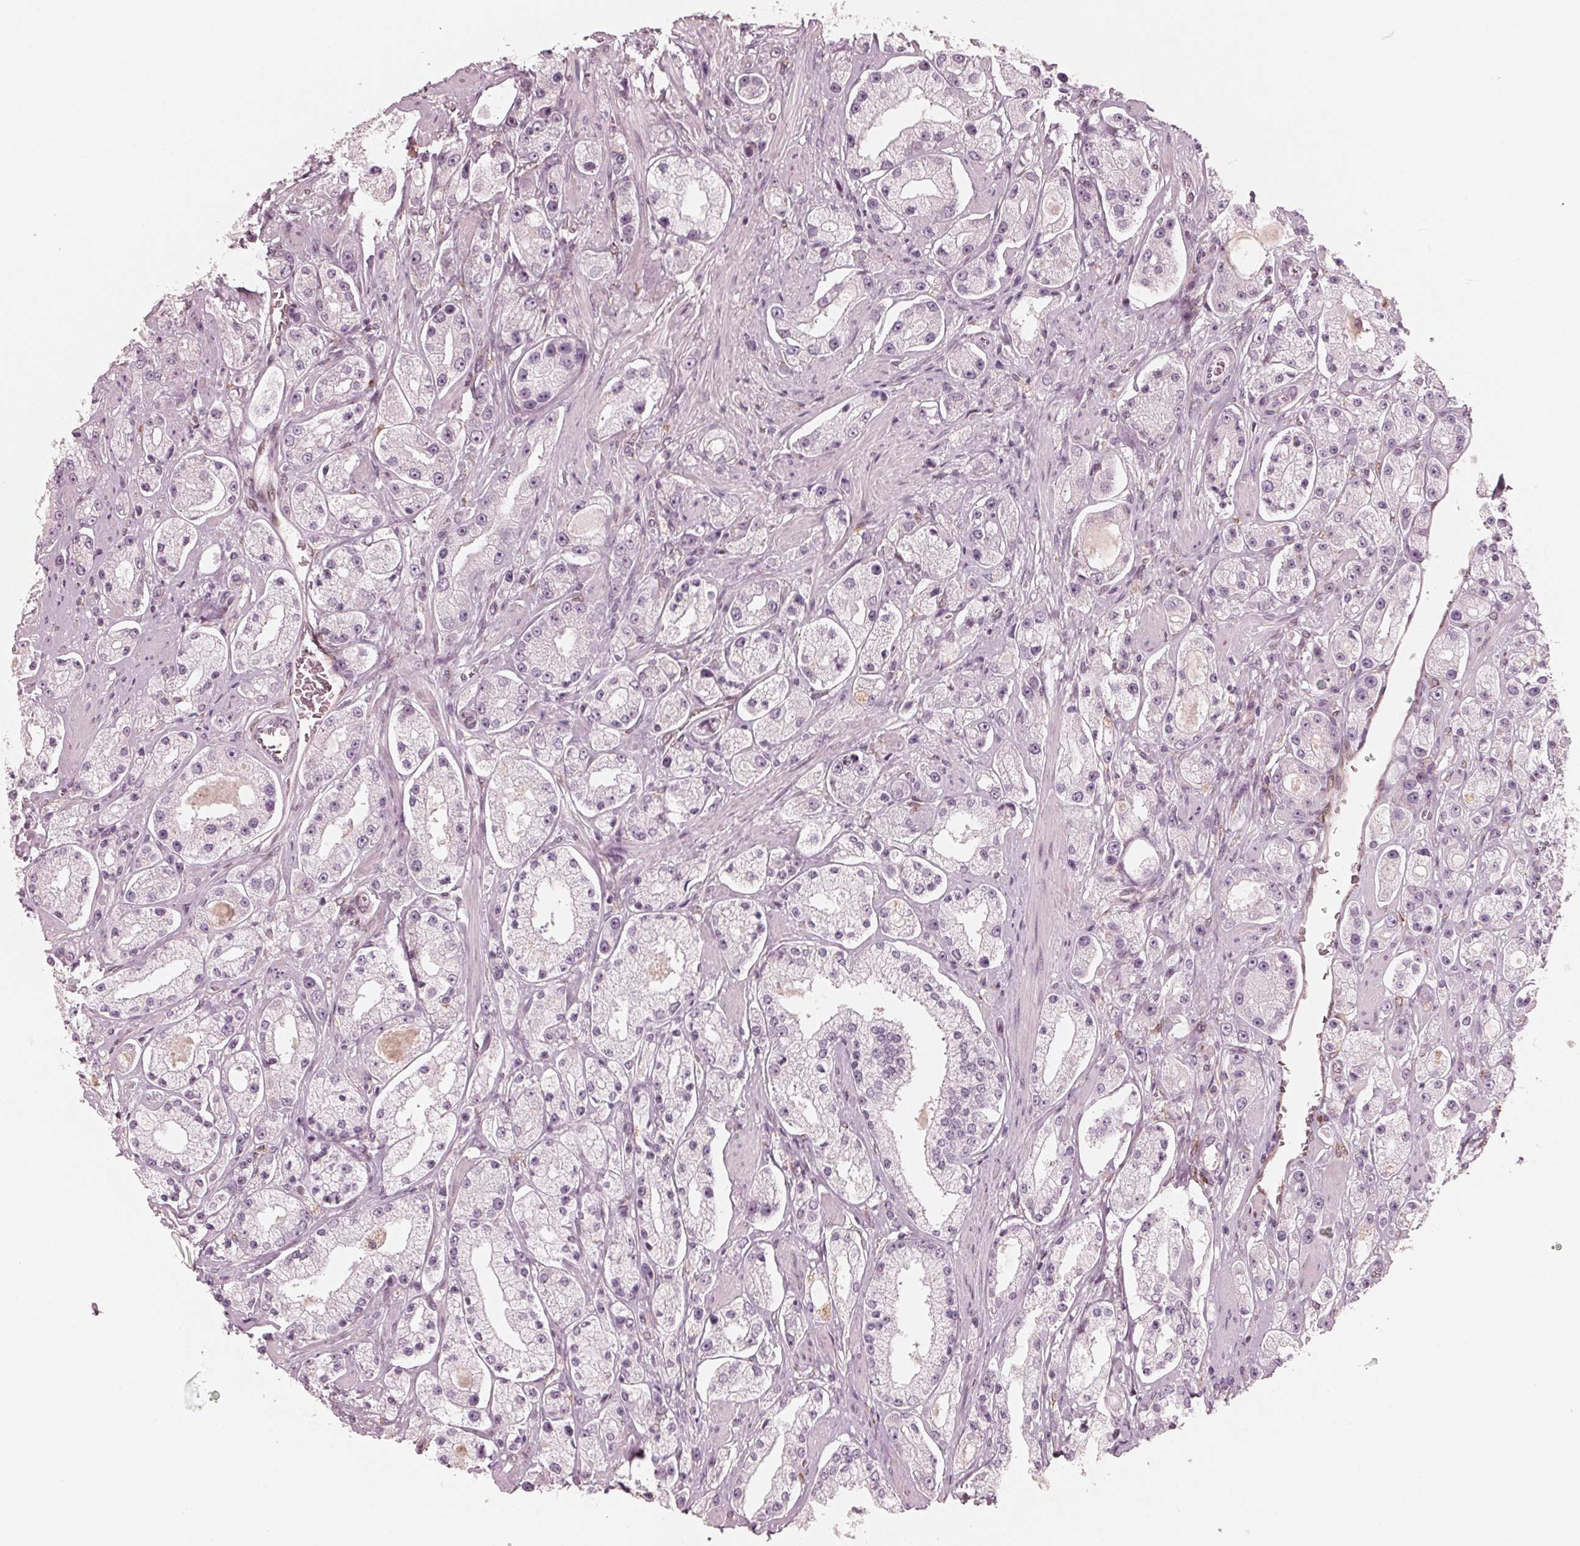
{"staining": {"intensity": "negative", "quantity": "none", "location": "none"}, "tissue": "prostate cancer", "cell_type": "Tumor cells", "image_type": "cancer", "snomed": [{"axis": "morphology", "description": "Adenocarcinoma, High grade"}, {"axis": "topography", "description": "Prostate"}], "caption": "This is an immunohistochemistry (IHC) histopathology image of human prostate cancer (adenocarcinoma (high-grade)). There is no expression in tumor cells.", "gene": "IKBIP", "patient": {"sex": "male", "age": 67}}